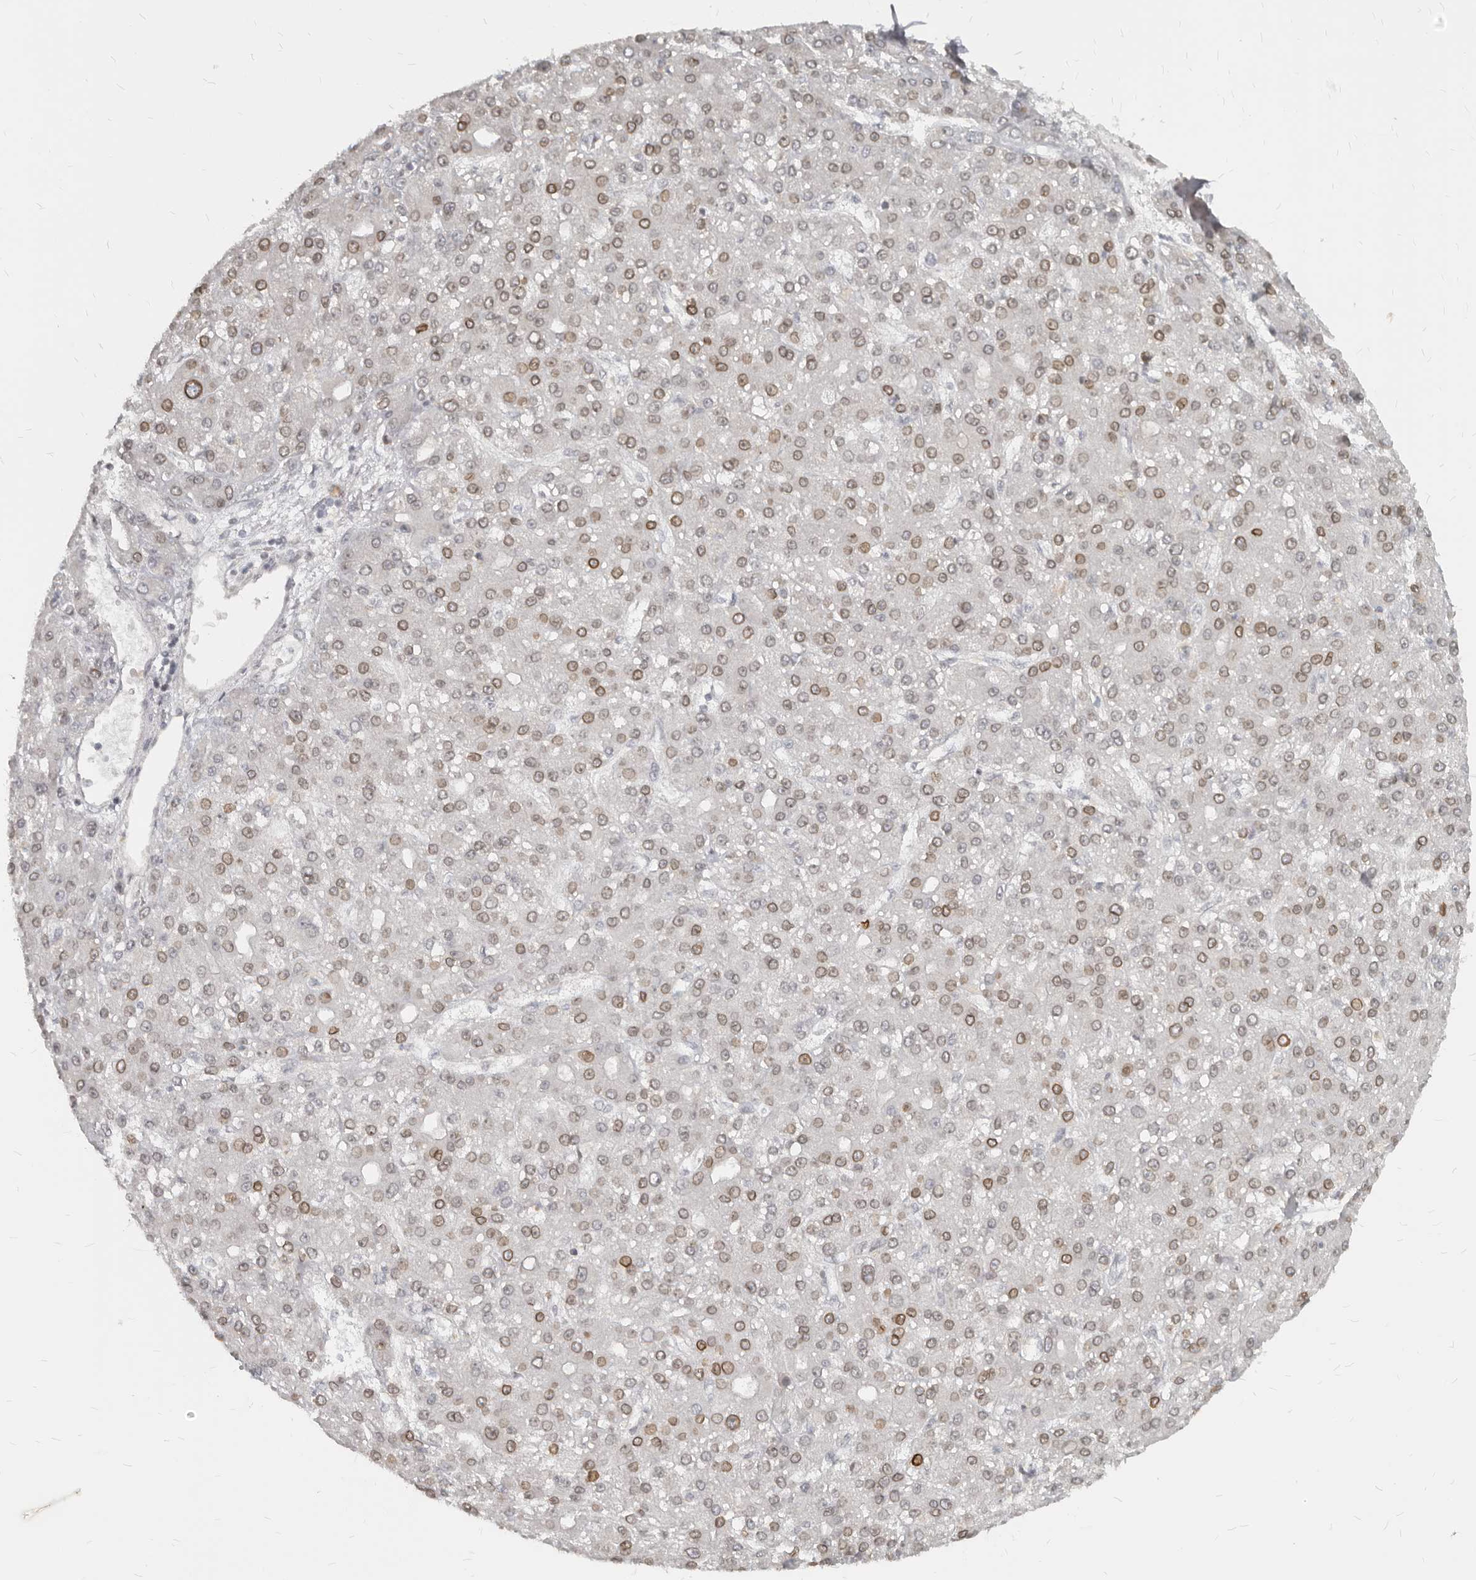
{"staining": {"intensity": "moderate", "quantity": "25%-75%", "location": "cytoplasmic/membranous,nuclear"}, "tissue": "liver cancer", "cell_type": "Tumor cells", "image_type": "cancer", "snomed": [{"axis": "morphology", "description": "Carcinoma, Hepatocellular, NOS"}, {"axis": "topography", "description": "Liver"}], "caption": "Immunohistochemical staining of human hepatocellular carcinoma (liver) reveals medium levels of moderate cytoplasmic/membranous and nuclear protein positivity in about 25%-75% of tumor cells.", "gene": "NUP153", "patient": {"sex": "male", "age": 67}}